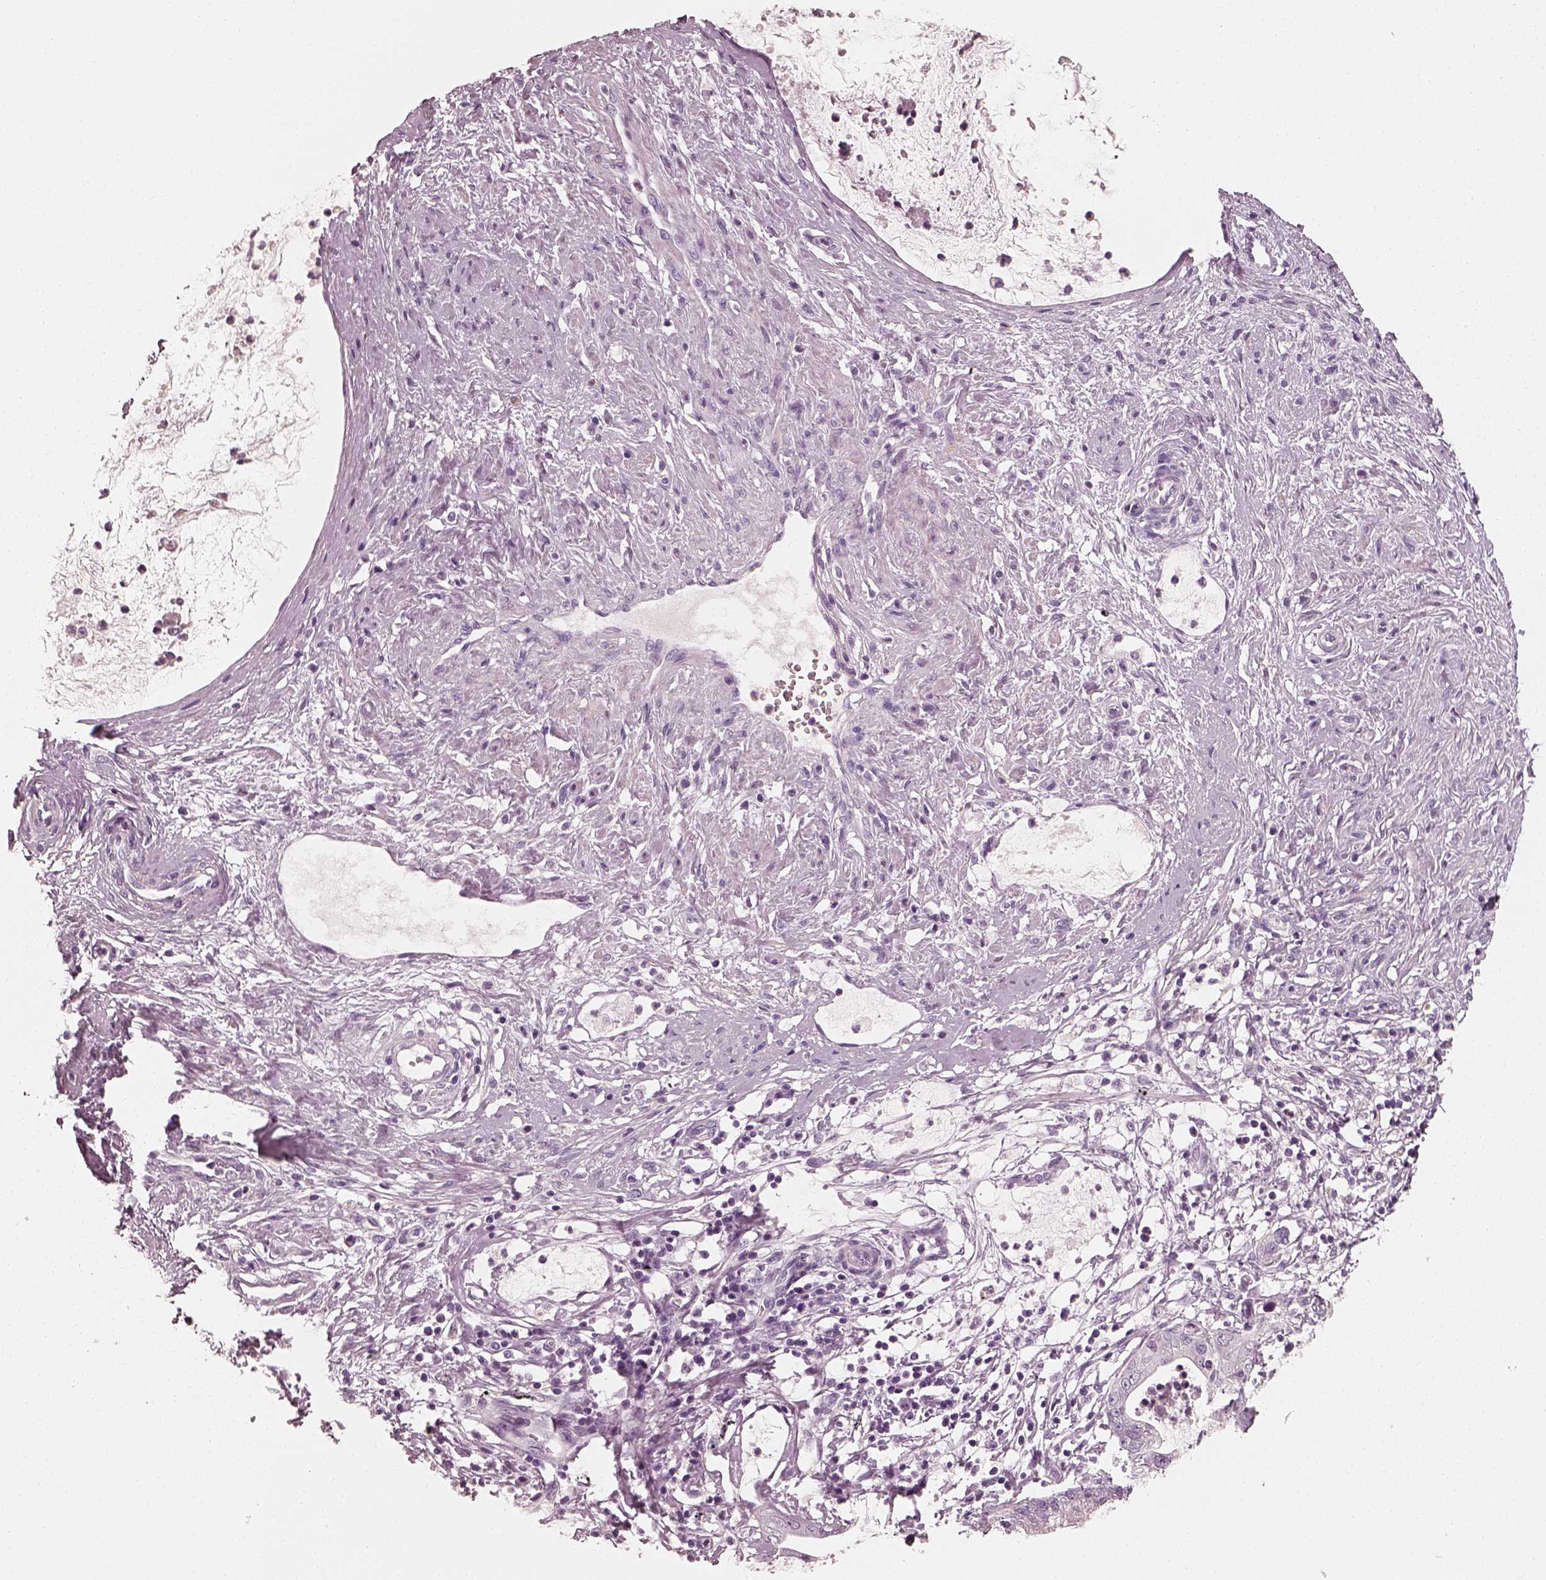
{"staining": {"intensity": "negative", "quantity": "none", "location": "none"}, "tissue": "cervical cancer", "cell_type": "Tumor cells", "image_type": "cancer", "snomed": [{"axis": "morphology", "description": "Normal tissue, NOS"}, {"axis": "morphology", "description": "Adenocarcinoma, NOS"}, {"axis": "topography", "description": "Cervix"}], "caption": "Immunohistochemistry (IHC) of human cervical cancer (adenocarcinoma) displays no positivity in tumor cells. (DAB IHC visualized using brightfield microscopy, high magnification).", "gene": "RS1", "patient": {"sex": "female", "age": 38}}